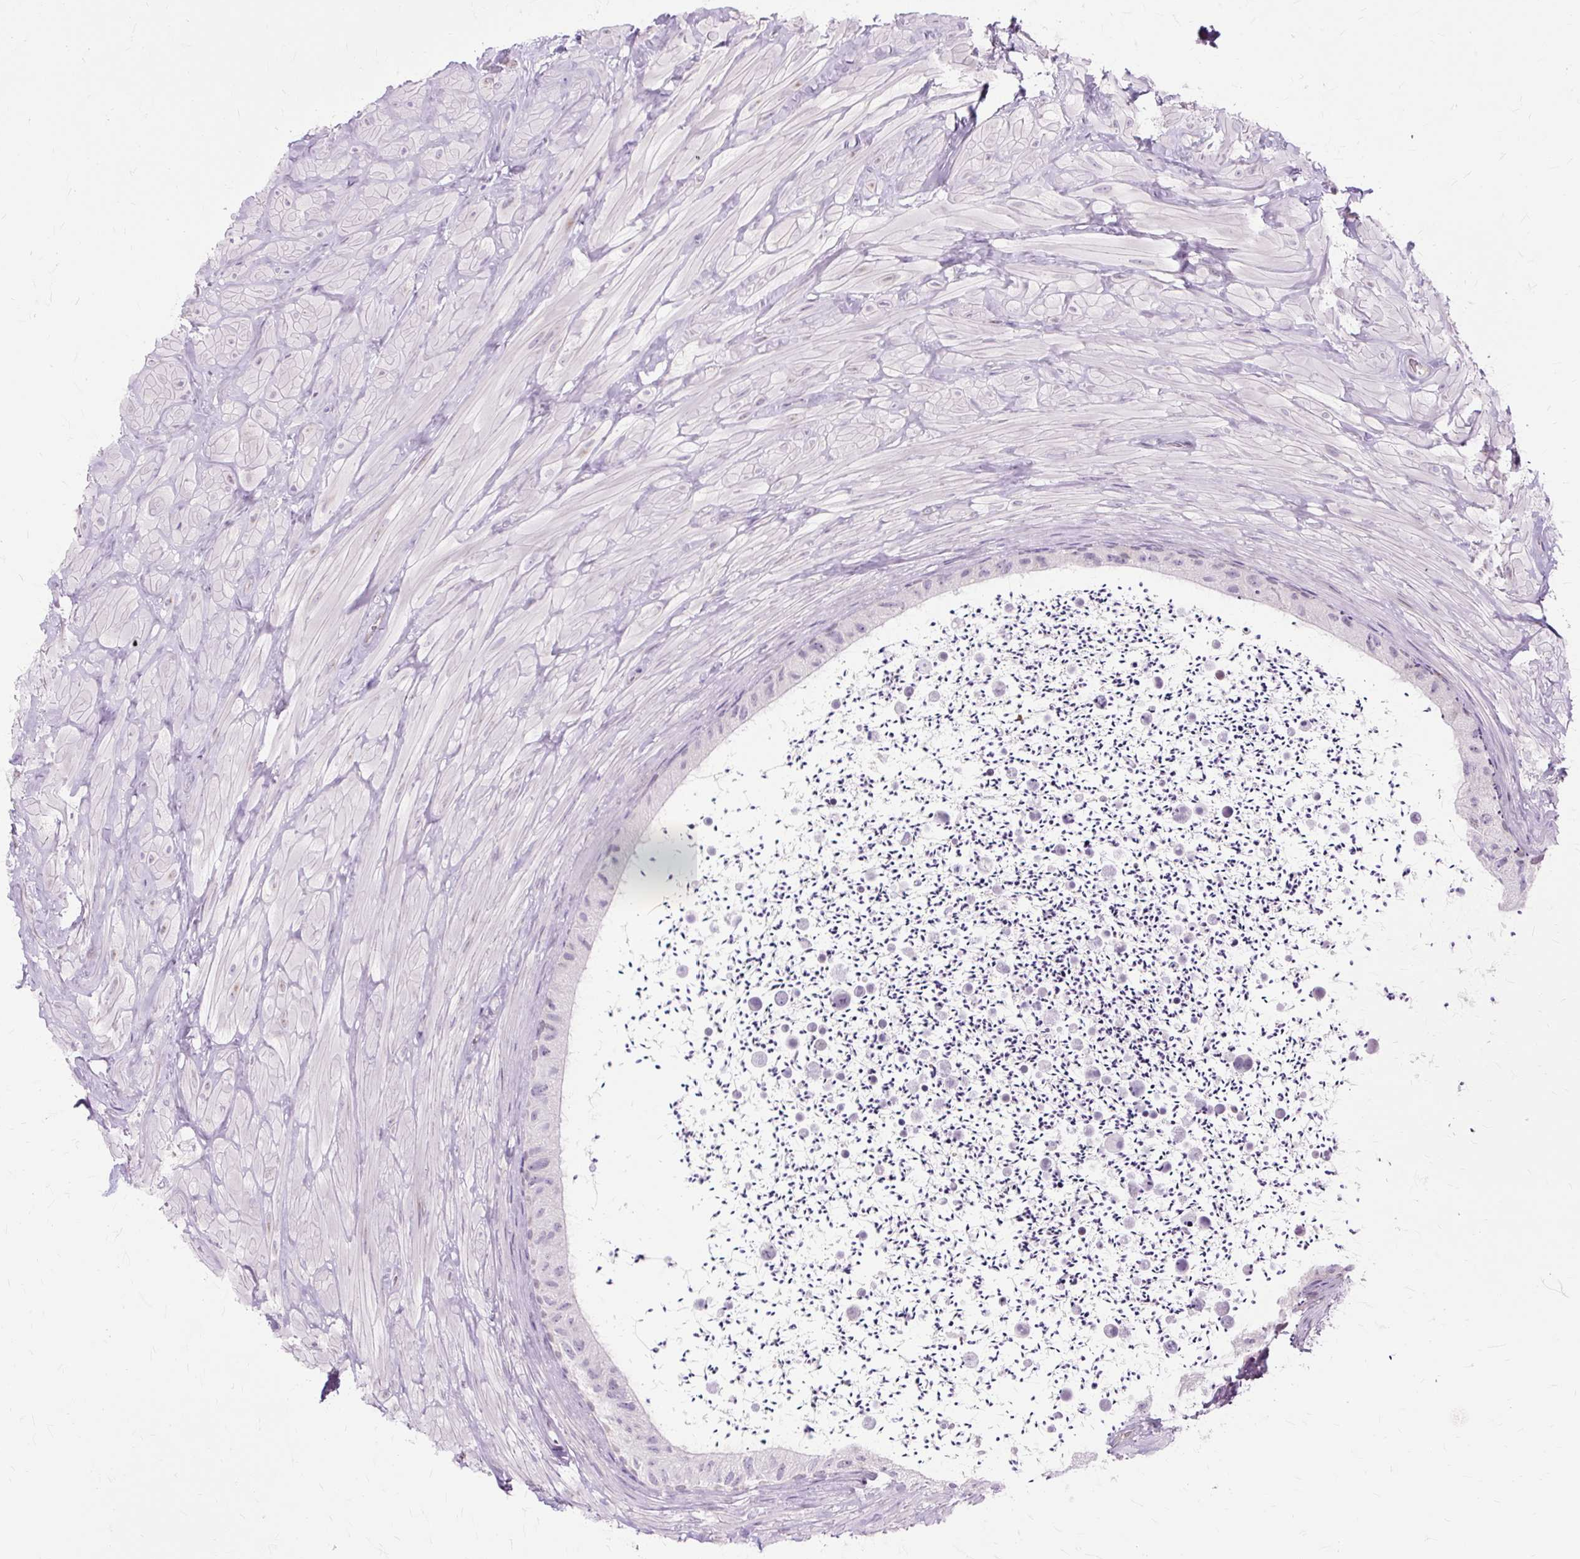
{"staining": {"intensity": "weak", "quantity": "<25%", "location": "nuclear"}, "tissue": "epididymis", "cell_type": "Glandular cells", "image_type": "normal", "snomed": [{"axis": "morphology", "description": "Normal tissue, NOS"}, {"axis": "topography", "description": "Epididymis"}, {"axis": "topography", "description": "Peripheral nerve tissue"}], "caption": "Micrograph shows no protein expression in glandular cells of normal epididymis. Nuclei are stained in blue.", "gene": "ZNF35", "patient": {"sex": "male", "age": 32}}